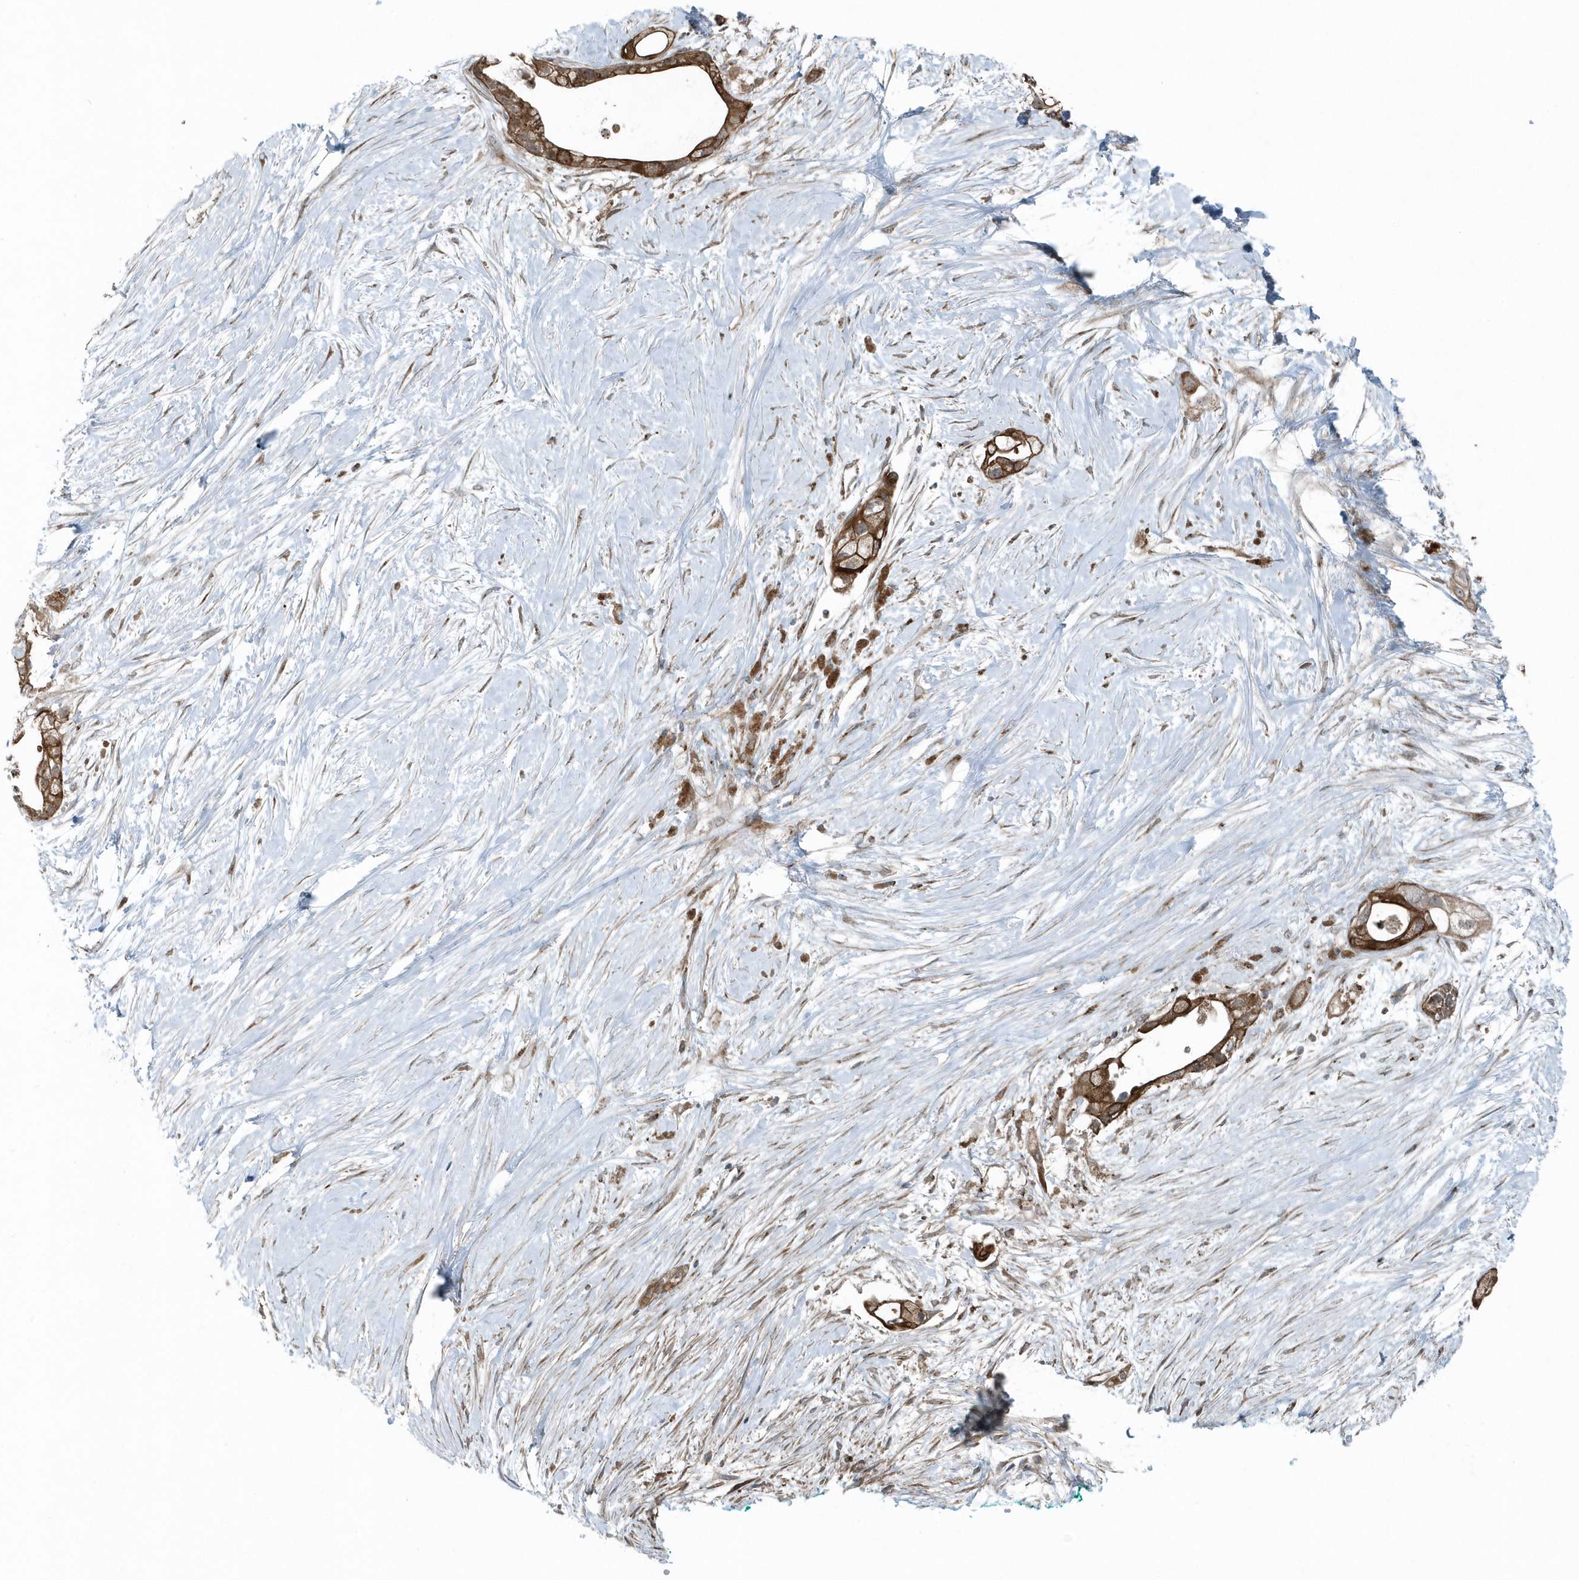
{"staining": {"intensity": "strong", "quantity": ">75%", "location": "cytoplasmic/membranous"}, "tissue": "pancreatic cancer", "cell_type": "Tumor cells", "image_type": "cancer", "snomed": [{"axis": "morphology", "description": "Adenocarcinoma, NOS"}, {"axis": "topography", "description": "Pancreas"}], "caption": "The histopathology image displays a brown stain indicating the presence of a protein in the cytoplasmic/membranous of tumor cells in pancreatic cancer.", "gene": "GCC2", "patient": {"sex": "male", "age": 53}}